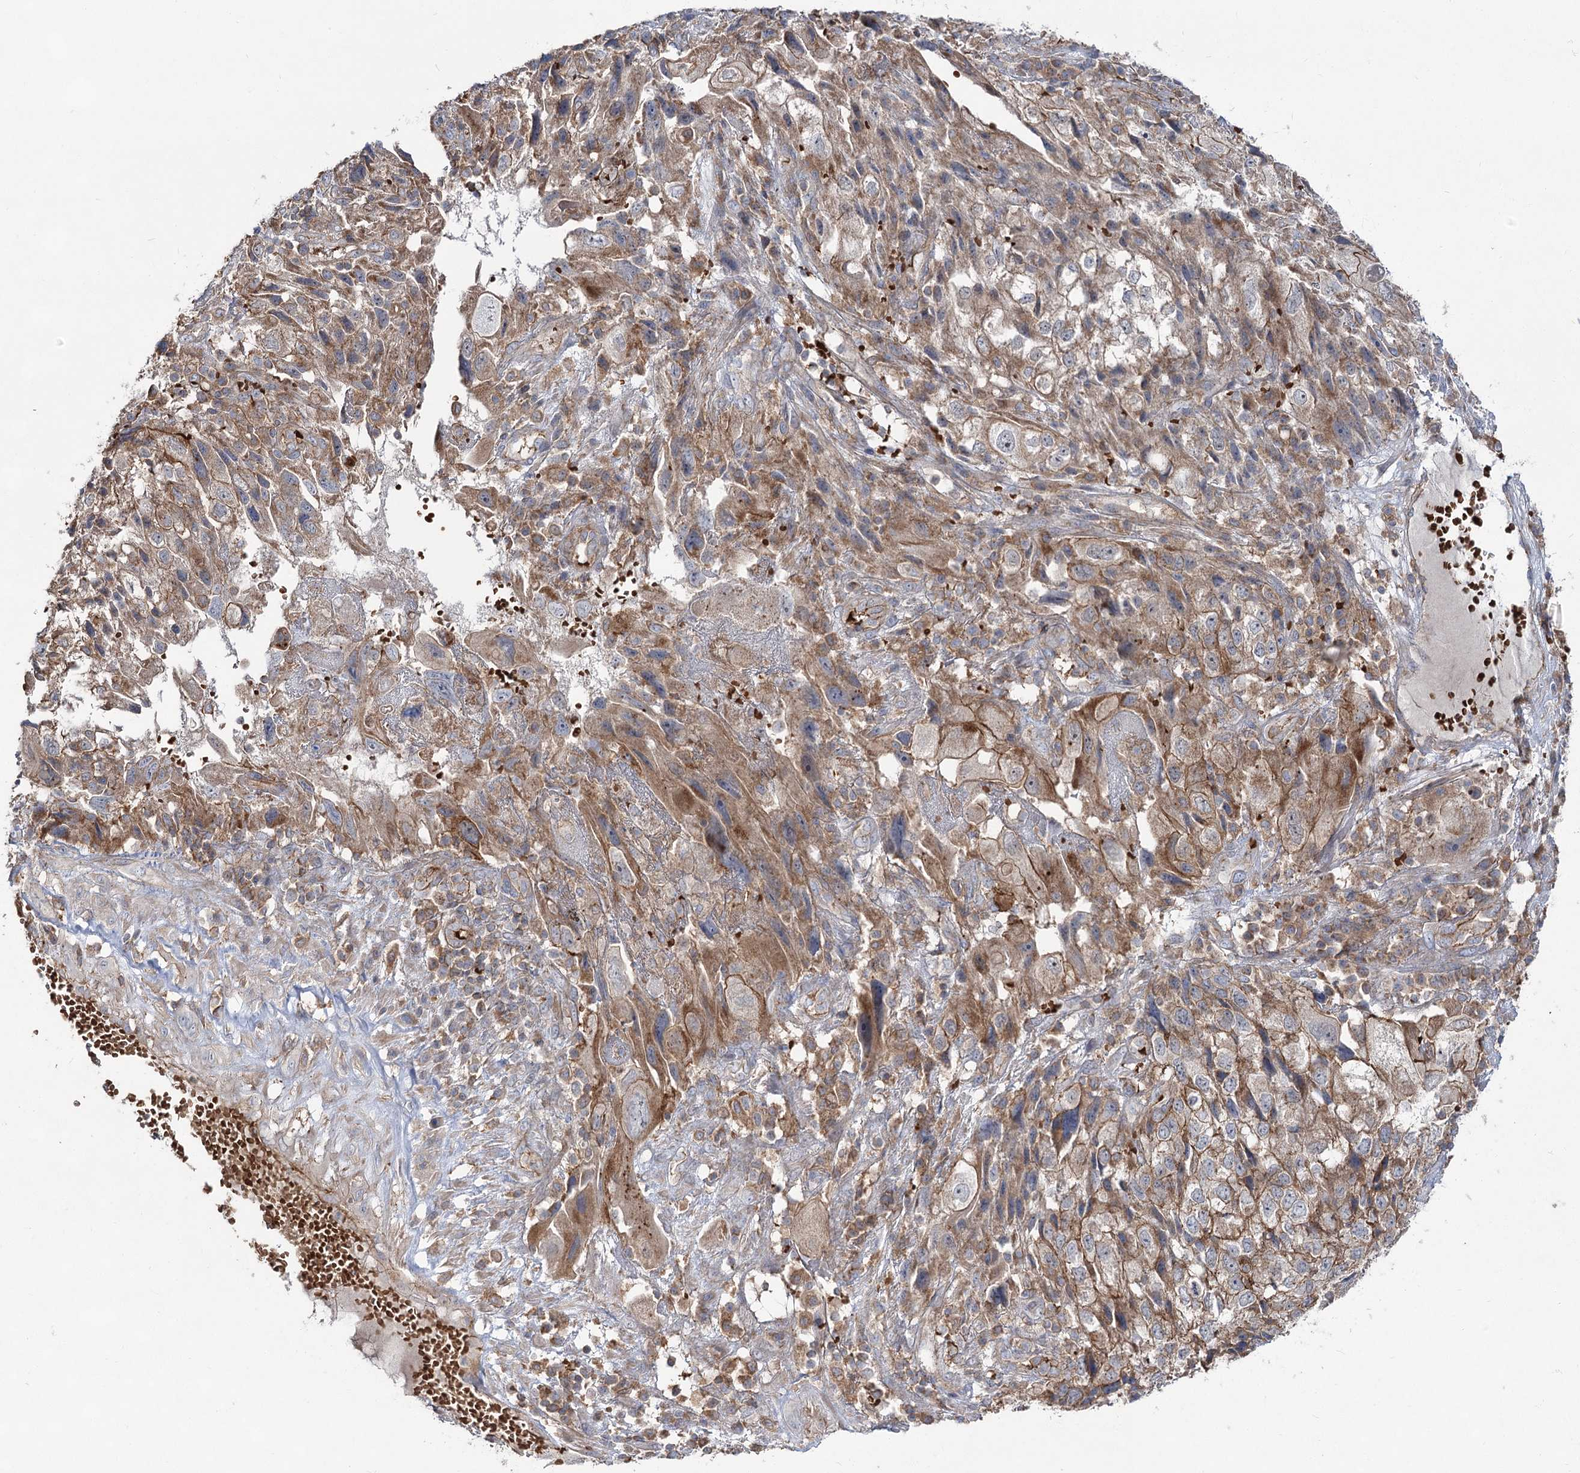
{"staining": {"intensity": "moderate", "quantity": "25%-75%", "location": "cytoplasmic/membranous"}, "tissue": "endometrial cancer", "cell_type": "Tumor cells", "image_type": "cancer", "snomed": [{"axis": "morphology", "description": "Adenocarcinoma, NOS"}, {"axis": "topography", "description": "Endometrium"}], "caption": "The micrograph reveals immunohistochemical staining of endometrial adenocarcinoma. There is moderate cytoplasmic/membranous positivity is seen in about 25%-75% of tumor cells. The protein is shown in brown color, while the nuclei are stained blue.", "gene": "PCBD2", "patient": {"sex": "female", "age": 49}}